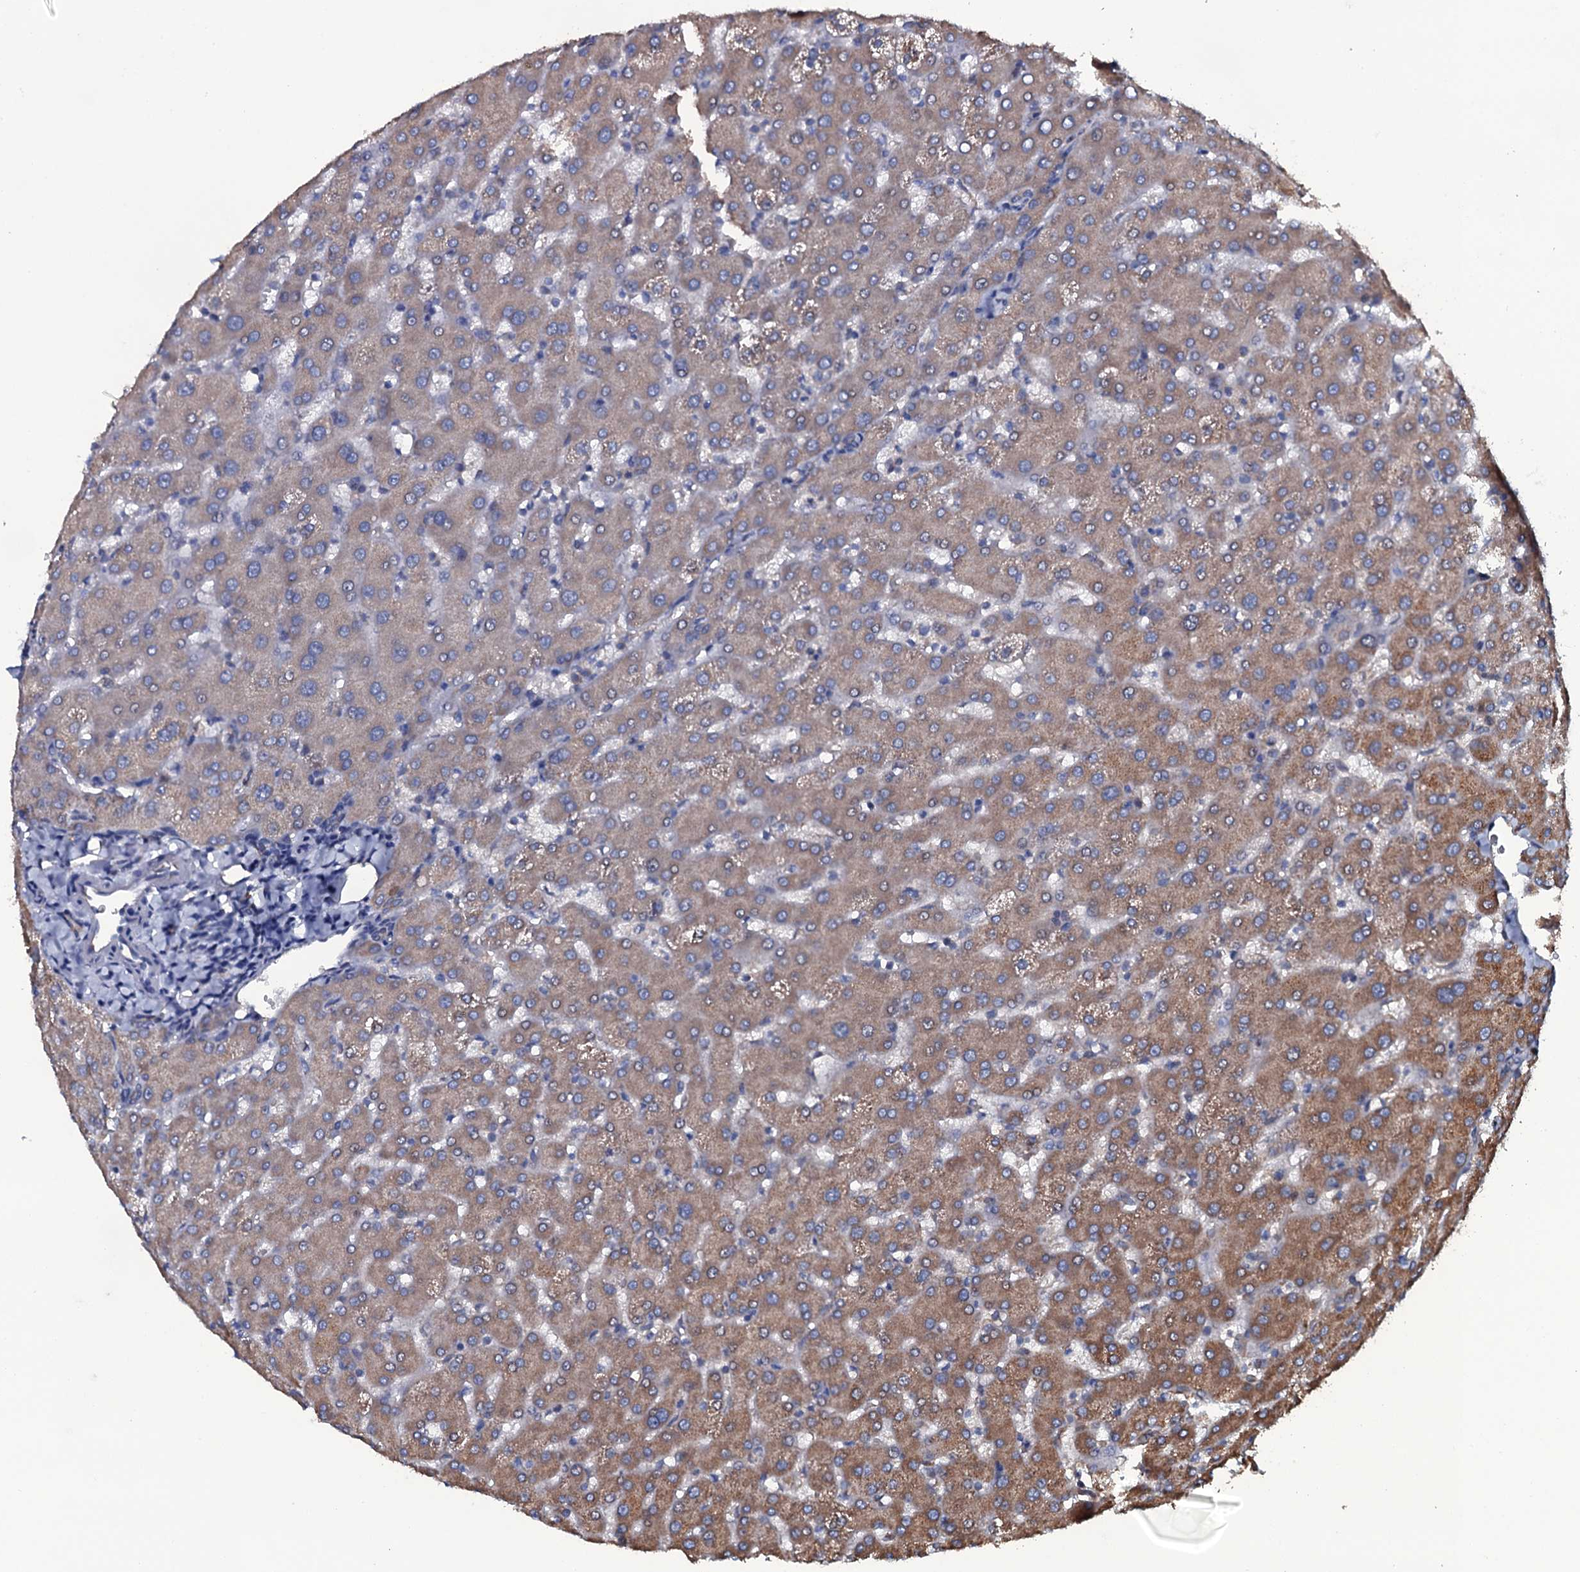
{"staining": {"intensity": "weak", "quantity": "25%-75%", "location": "cytoplasmic/membranous"}, "tissue": "liver", "cell_type": "Cholangiocytes", "image_type": "normal", "snomed": [{"axis": "morphology", "description": "Normal tissue, NOS"}, {"axis": "topography", "description": "Liver"}], "caption": "Human liver stained for a protein (brown) shows weak cytoplasmic/membranous positive expression in approximately 25%-75% of cholangiocytes.", "gene": "RAB12", "patient": {"sex": "female", "age": 63}}